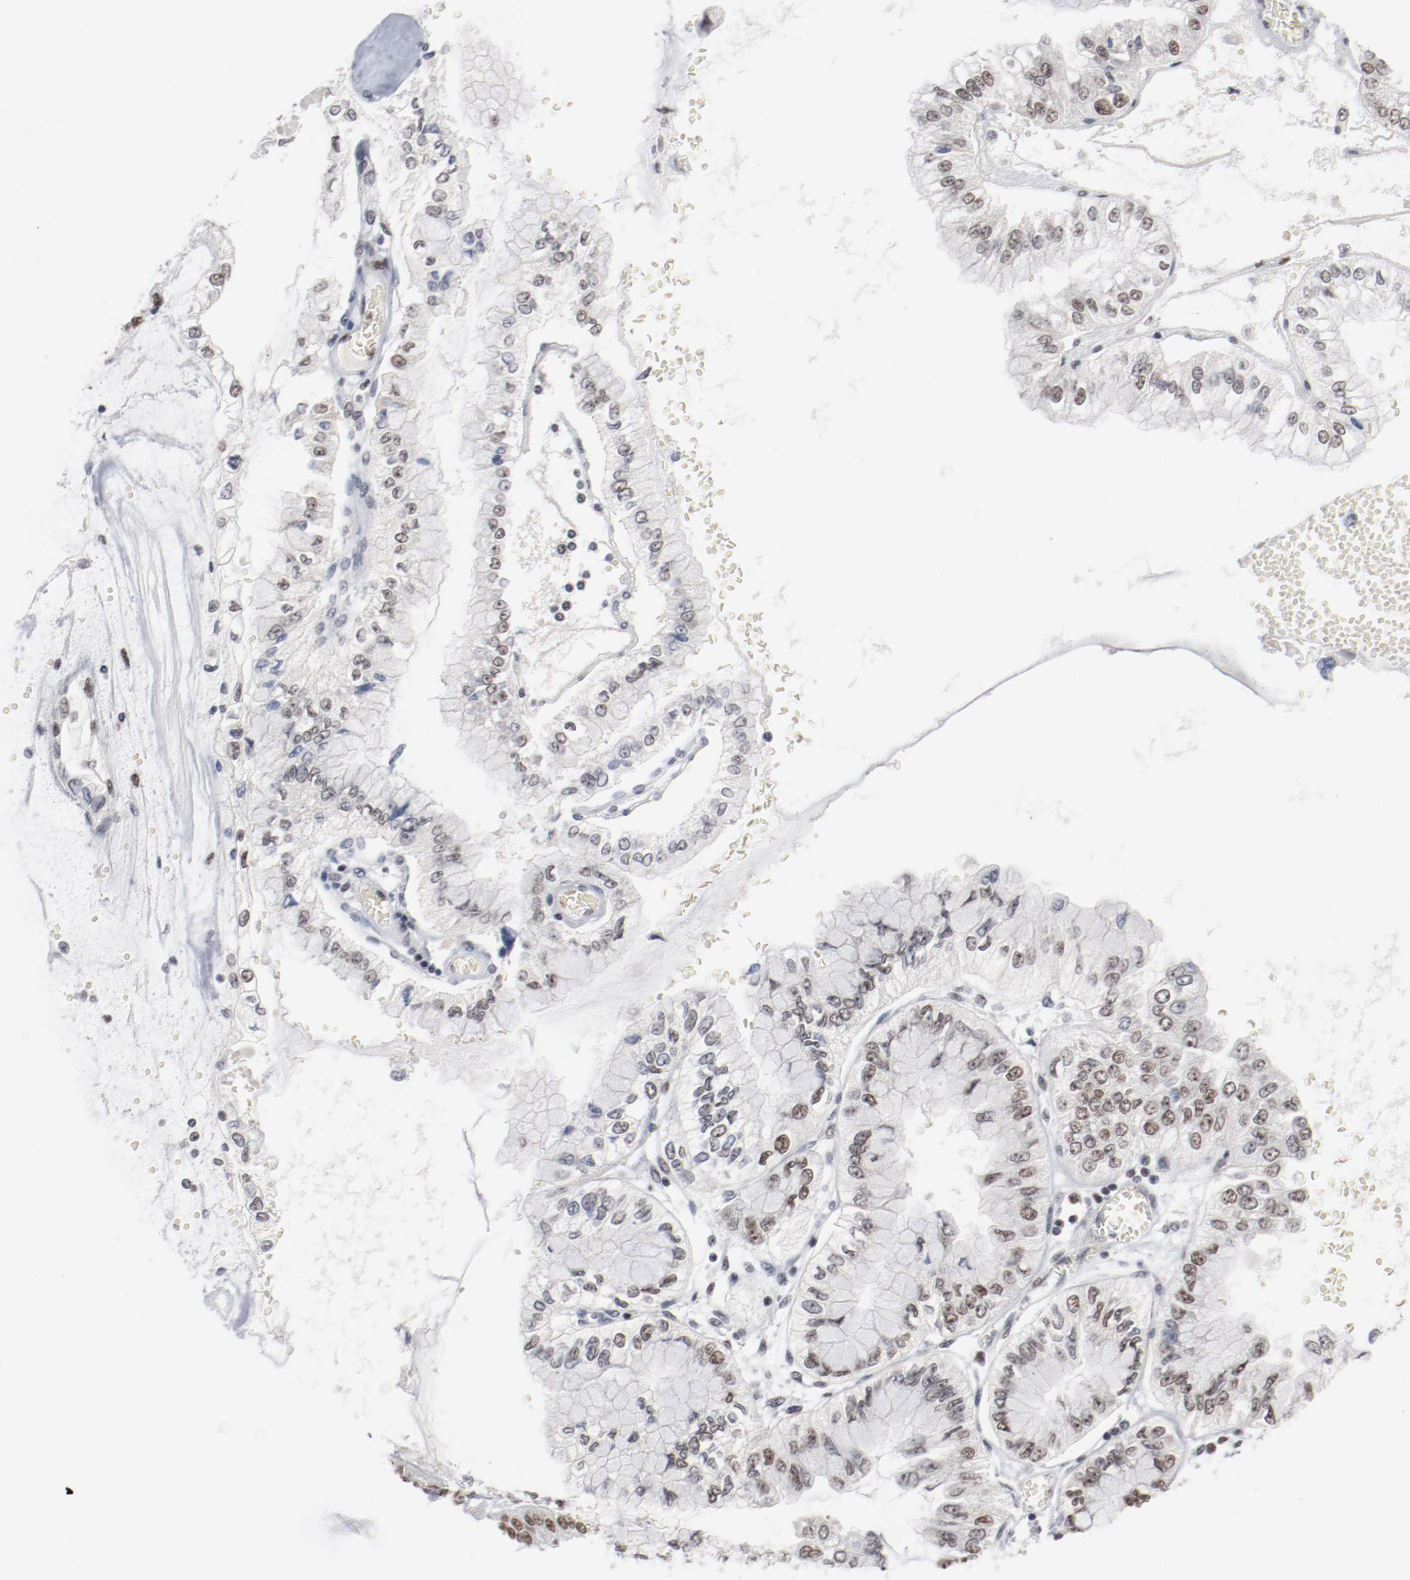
{"staining": {"intensity": "weak", "quantity": "25%-75%", "location": "nuclear"}, "tissue": "liver cancer", "cell_type": "Tumor cells", "image_type": "cancer", "snomed": [{"axis": "morphology", "description": "Cholangiocarcinoma"}, {"axis": "topography", "description": "Liver"}], "caption": "The image reveals immunohistochemical staining of cholangiocarcinoma (liver). There is weak nuclear positivity is seen in about 25%-75% of tumor cells. (IHC, brightfield microscopy, high magnification).", "gene": "BUB3", "patient": {"sex": "female", "age": 79}}